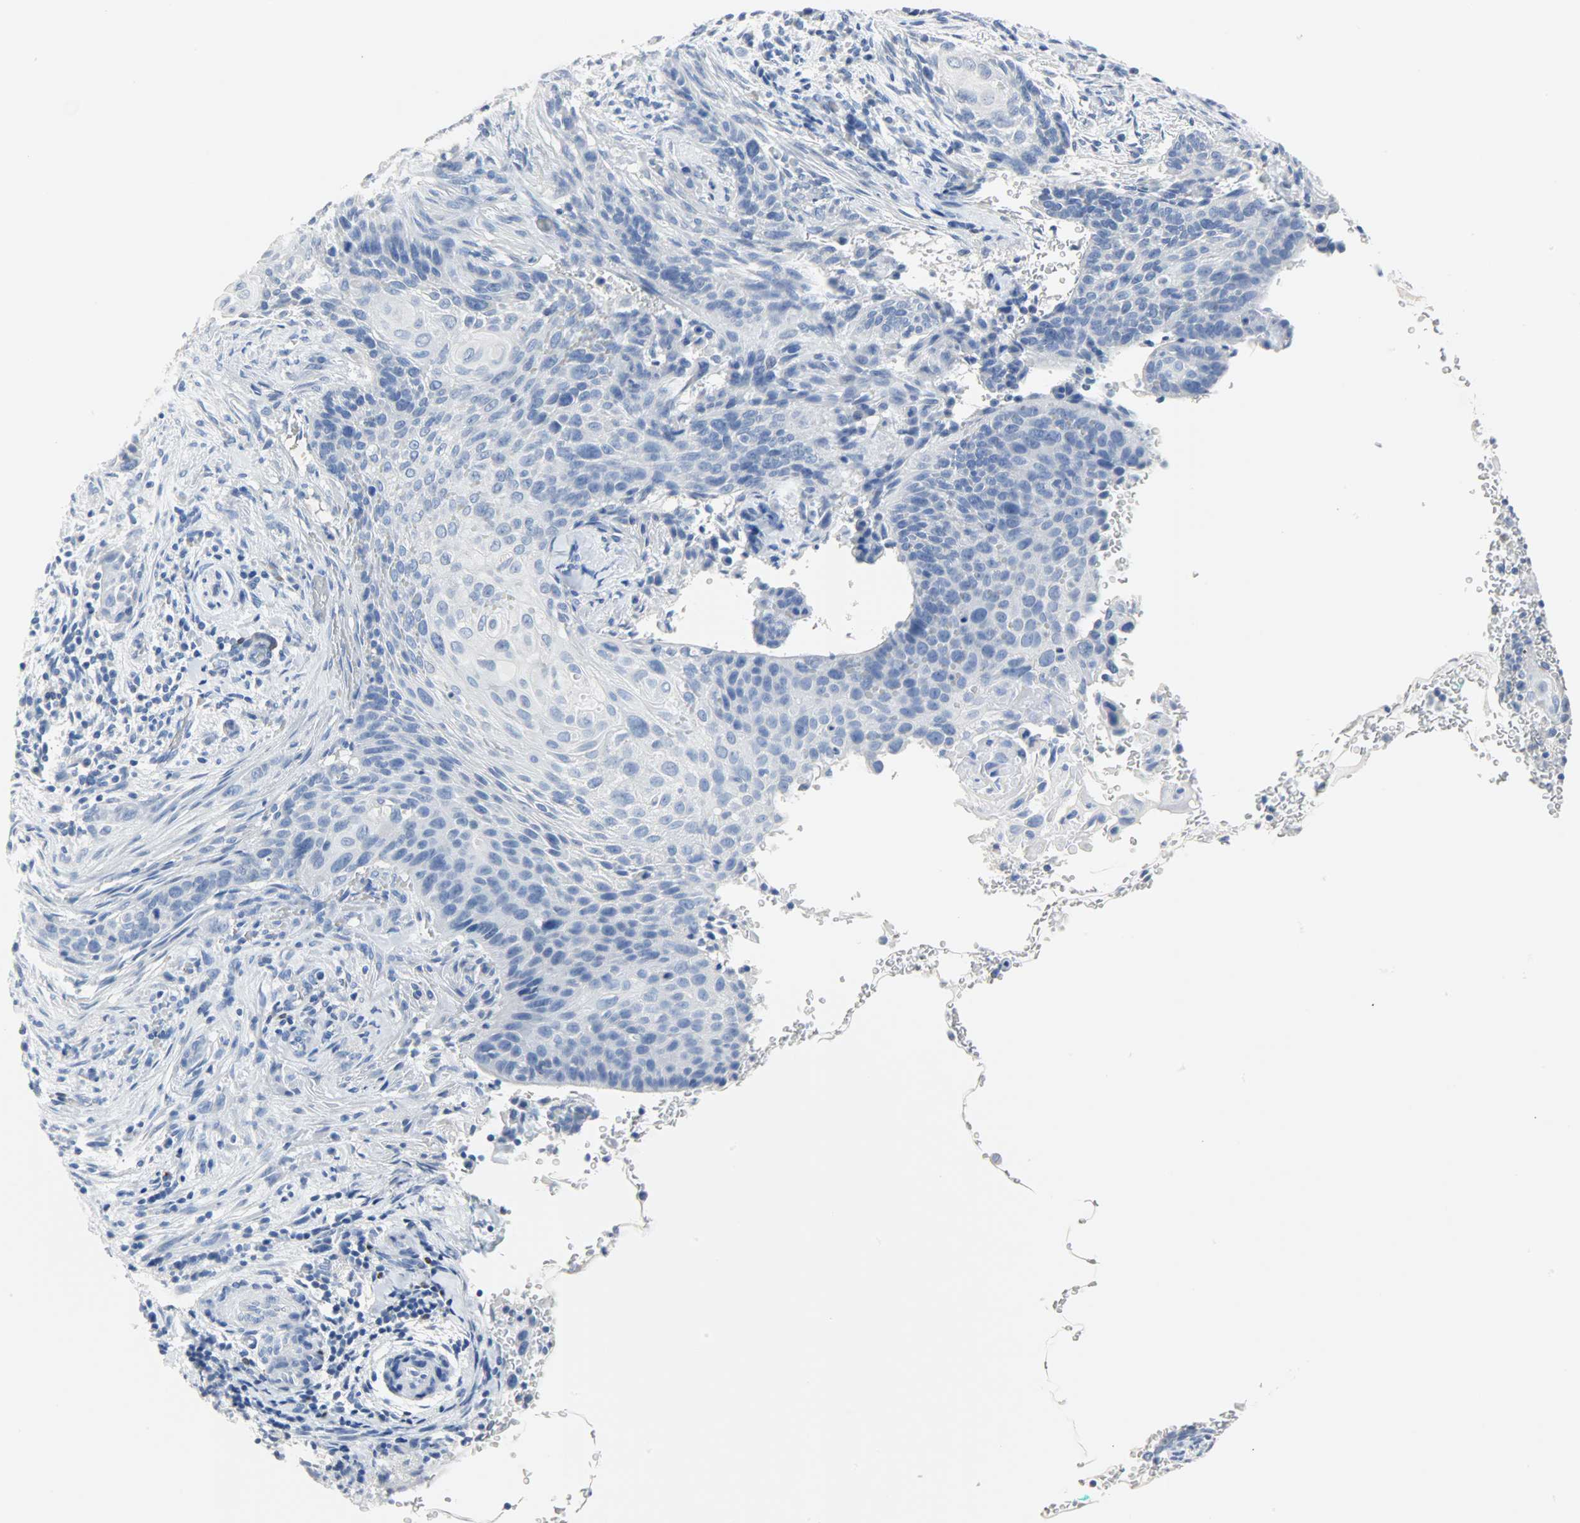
{"staining": {"intensity": "negative", "quantity": "none", "location": "none"}, "tissue": "cervical cancer", "cell_type": "Tumor cells", "image_type": "cancer", "snomed": [{"axis": "morphology", "description": "Squamous cell carcinoma, NOS"}, {"axis": "topography", "description": "Cervix"}], "caption": "This is a histopathology image of immunohistochemistry staining of squamous cell carcinoma (cervical), which shows no staining in tumor cells. (DAB (3,3'-diaminobenzidine) IHC visualized using brightfield microscopy, high magnification).", "gene": "CA3", "patient": {"sex": "female", "age": 33}}